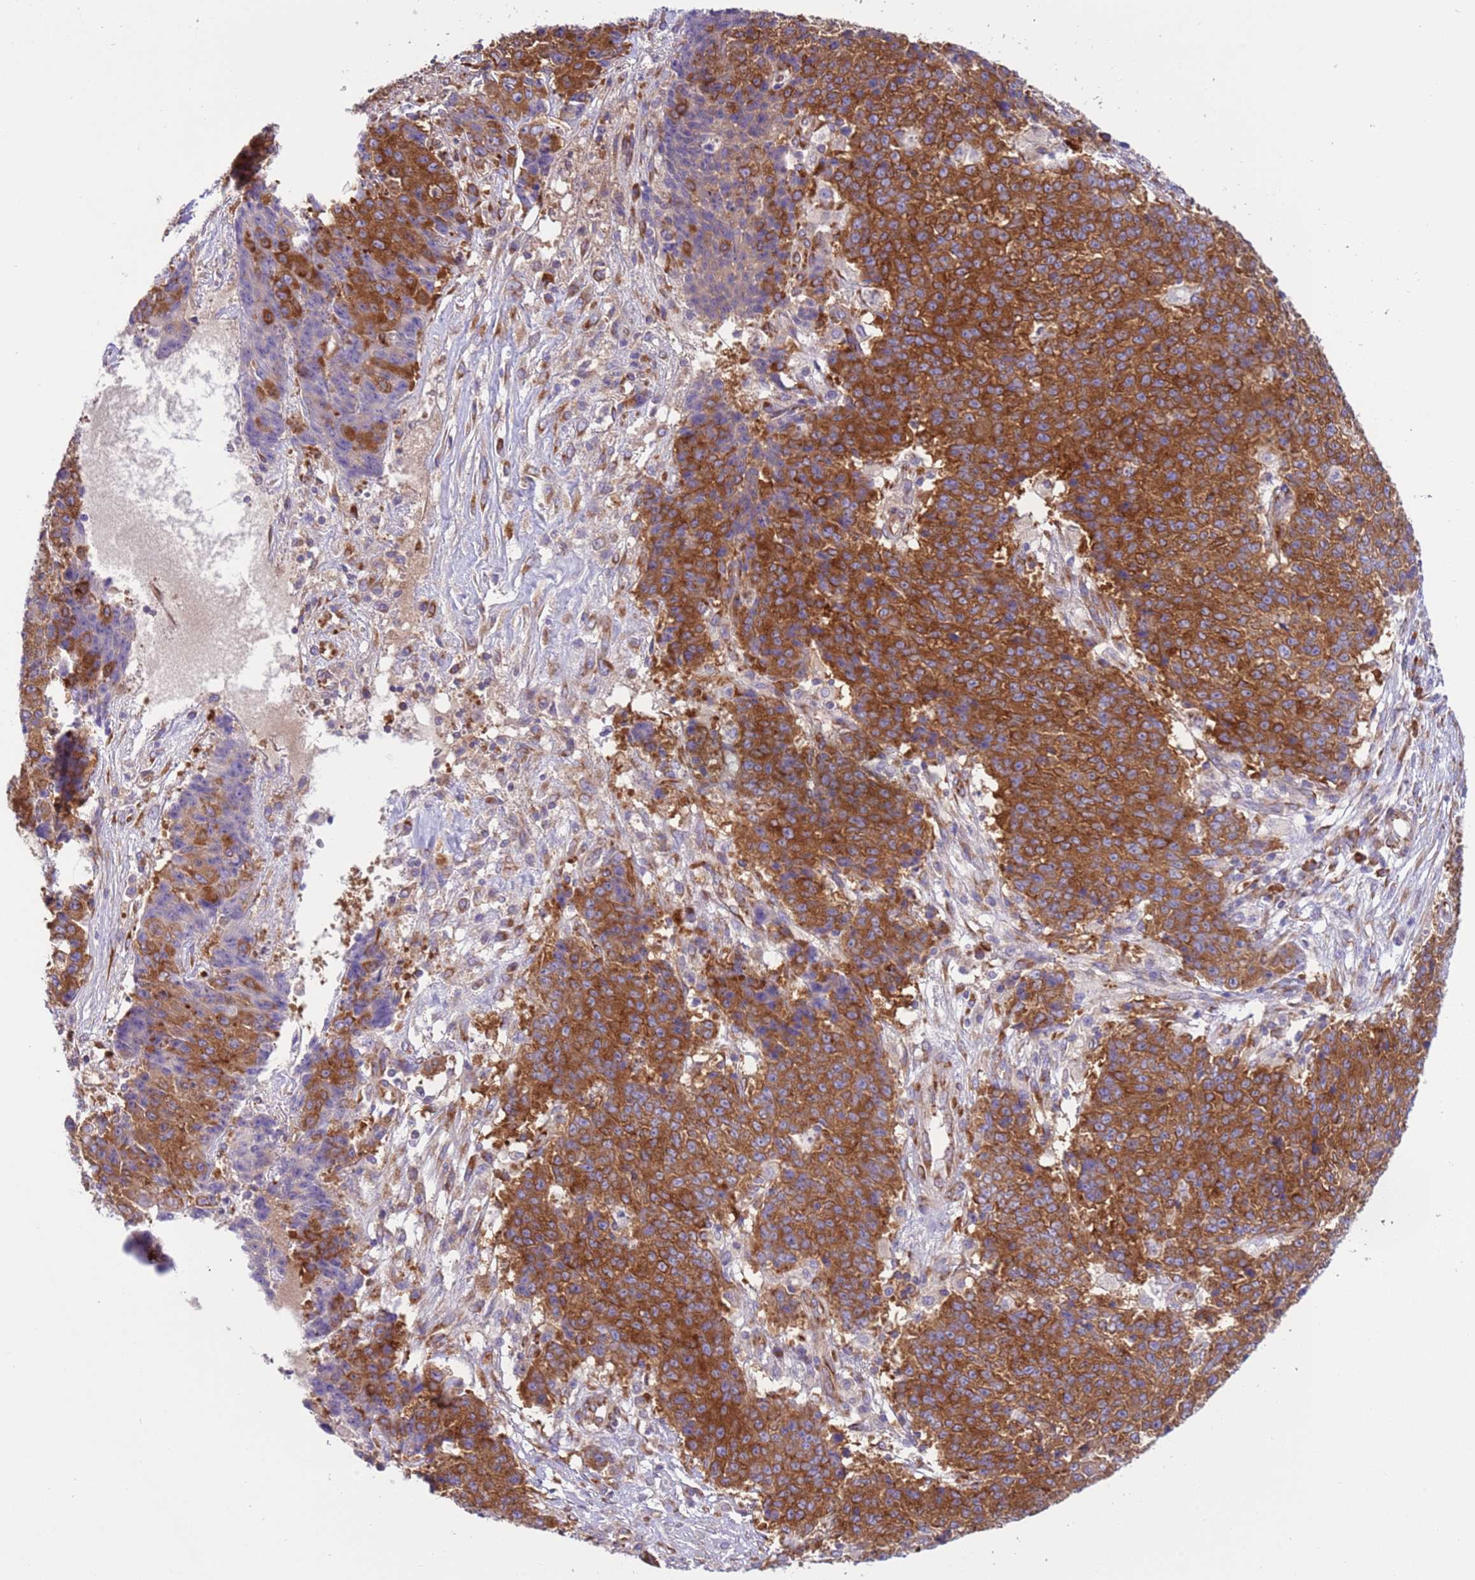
{"staining": {"intensity": "strong", "quantity": ">75%", "location": "cytoplasmic/membranous"}, "tissue": "ovarian cancer", "cell_type": "Tumor cells", "image_type": "cancer", "snomed": [{"axis": "morphology", "description": "Carcinoma, endometroid"}, {"axis": "topography", "description": "Ovary"}], "caption": "There is high levels of strong cytoplasmic/membranous positivity in tumor cells of ovarian endometroid carcinoma, as demonstrated by immunohistochemical staining (brown color).", "gene": "VARS1", "patient": {"sex": "female", "age": 42}}